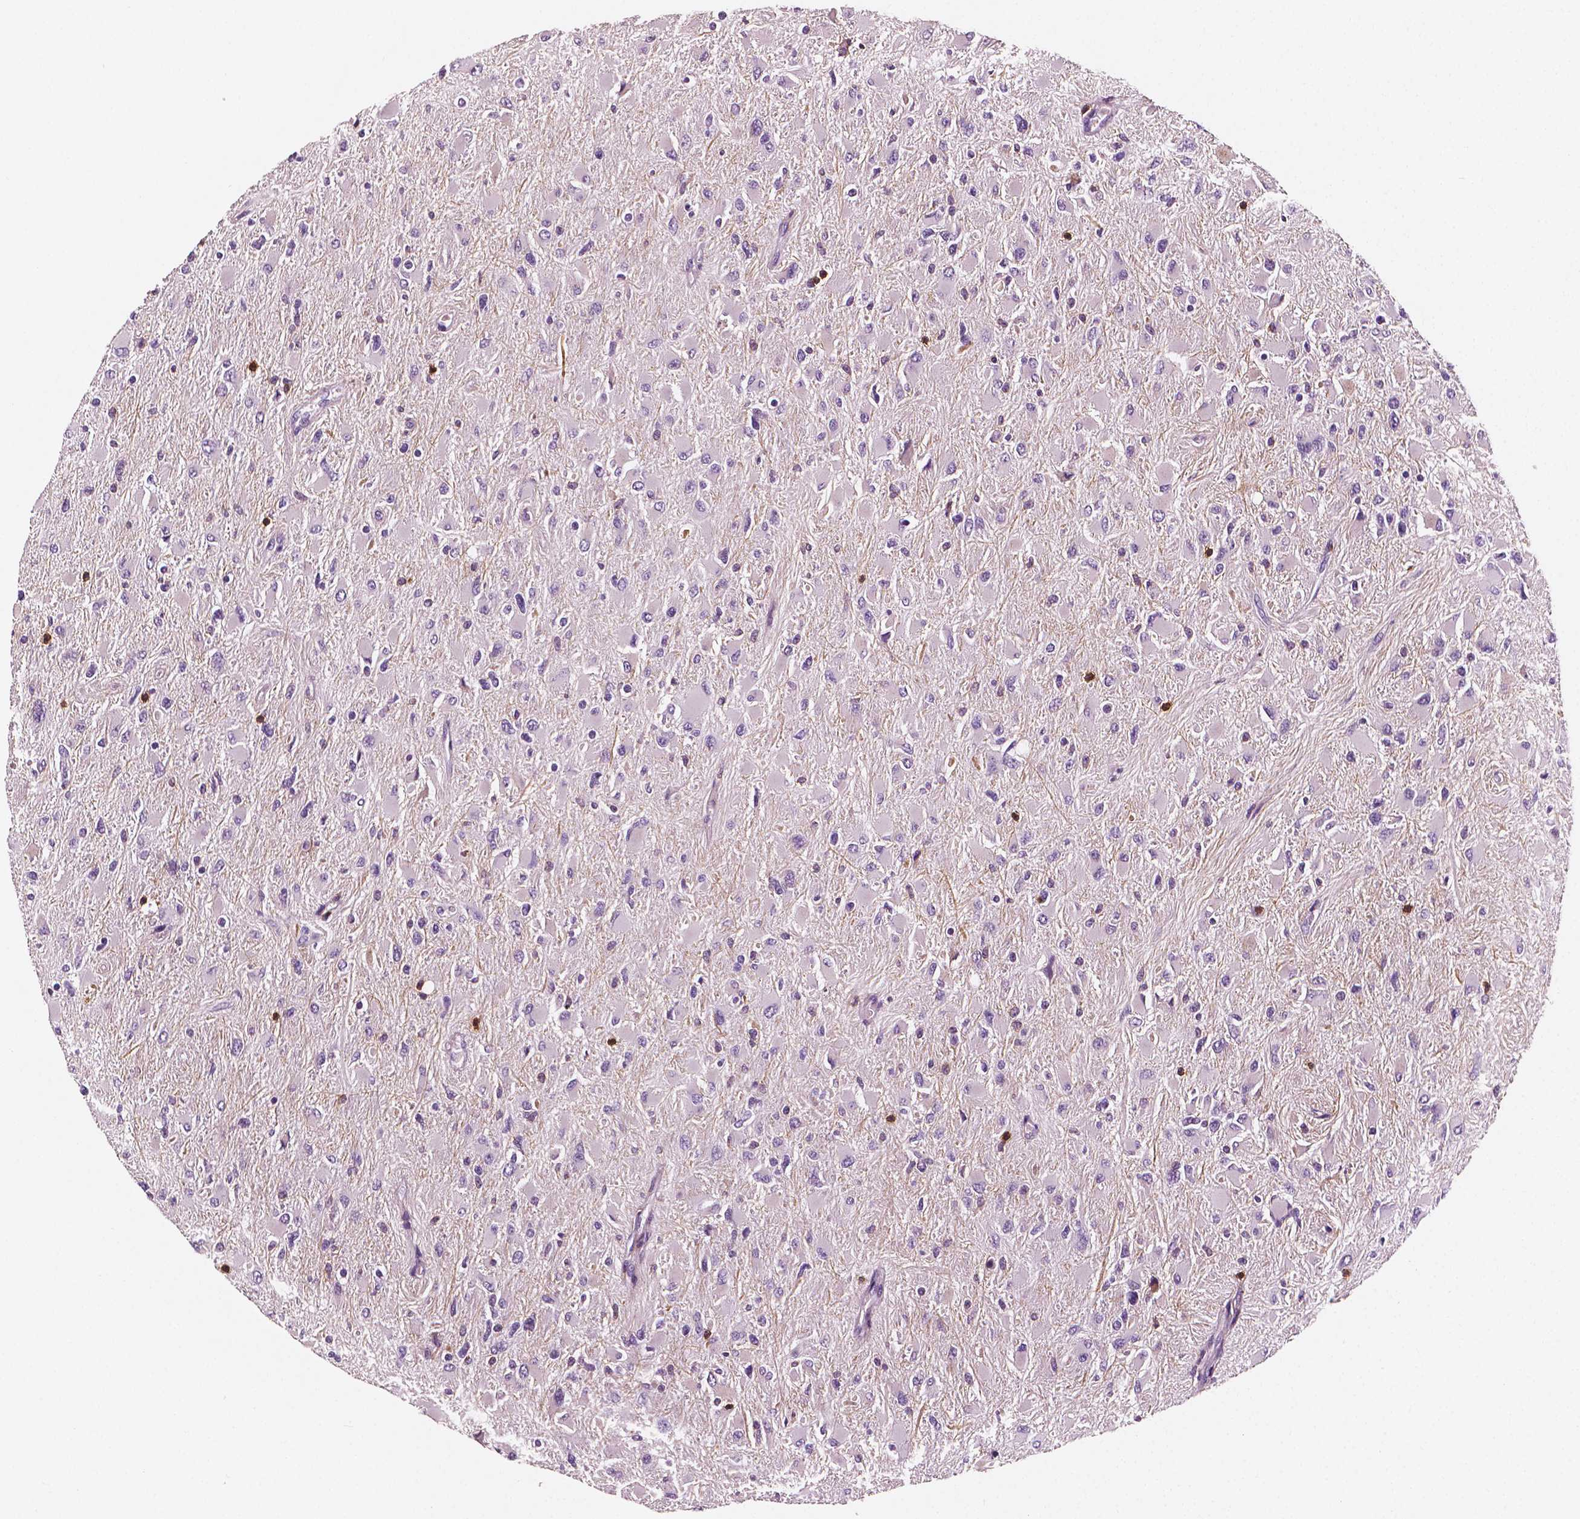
{"staining": {"intensity": "negative", "quantity": "none", "location": "none"}, "tissue": "glioma", "cell_type": "Tumor cells", "image_type": "cancer", "snomed": [{"axis": "morphology", "description": "Glioma, malignant, High grade"}, {"axis": "topography", "description": "Cerebral cortex"}], "caption": "High magnification brightfield microscopy of malignant glioma (high-grade) stained with DAB (3,3'-diaminobenzidine) (brown) and counterstained with hematoxylin (blue): tumor cells show no significant expression.", "gene": "PTPRC", "patient": {"sex": "female", "age": 36}}